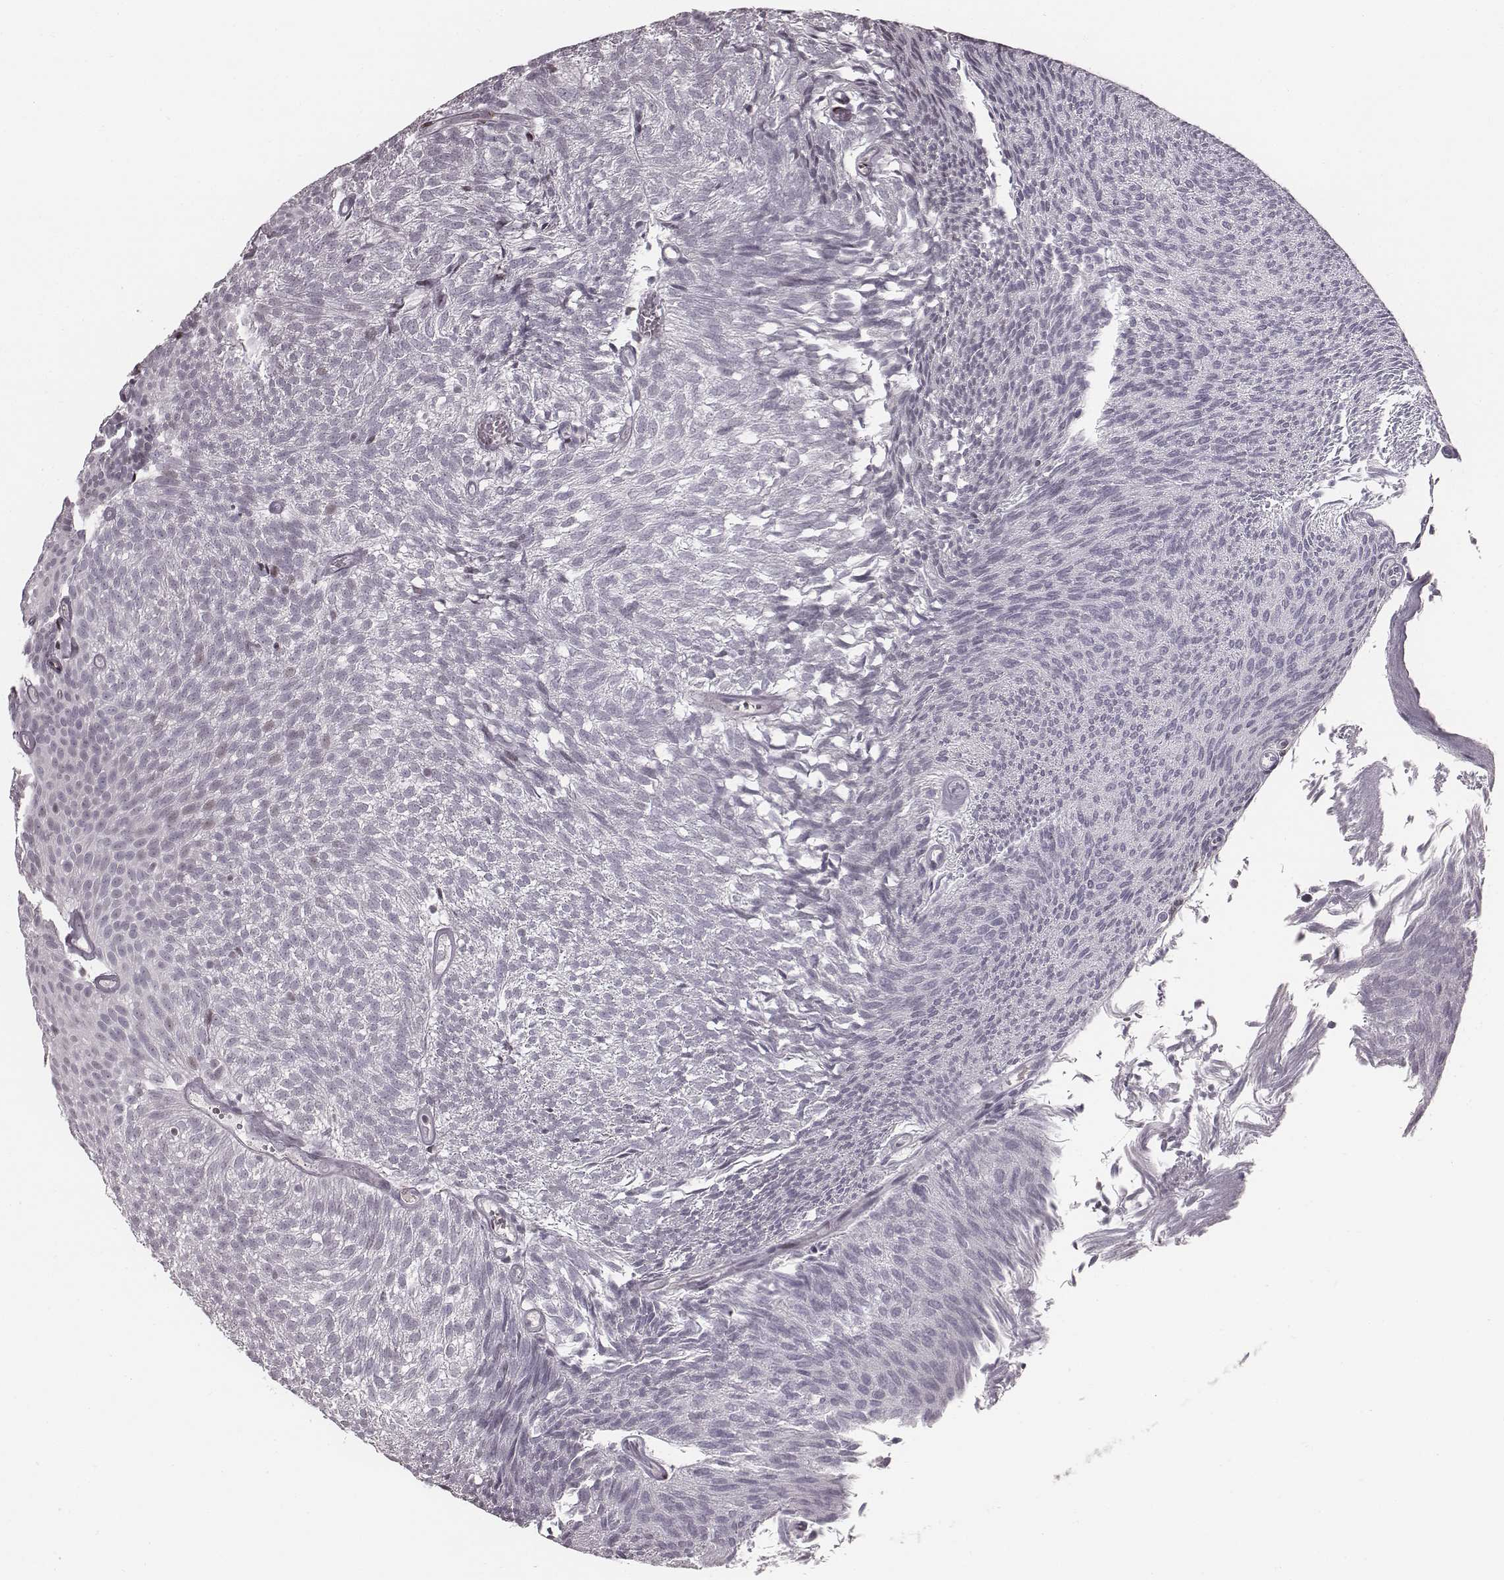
{"staining": {"intensity": "moderate", "quantity": "<25%", "location": "nuclear"}, "tissue": "urothelial cancer", "cell_type": "Tumor cells", "image_type": "cancer", "snomed": [{"axis": "morphology", "description": "Urothelial carcinoma, Low grade"}, {"axis": "topography", "description": "Urinary bladder"}], "caption": "Low-grade urothelial carcinoma was stained to show a protein in brown. There is low levels of moderate nuclear positivity in approximately <25% of tumor cells.", "gene": "NDC1", "patient": {"sex": "male", "age": 77}}